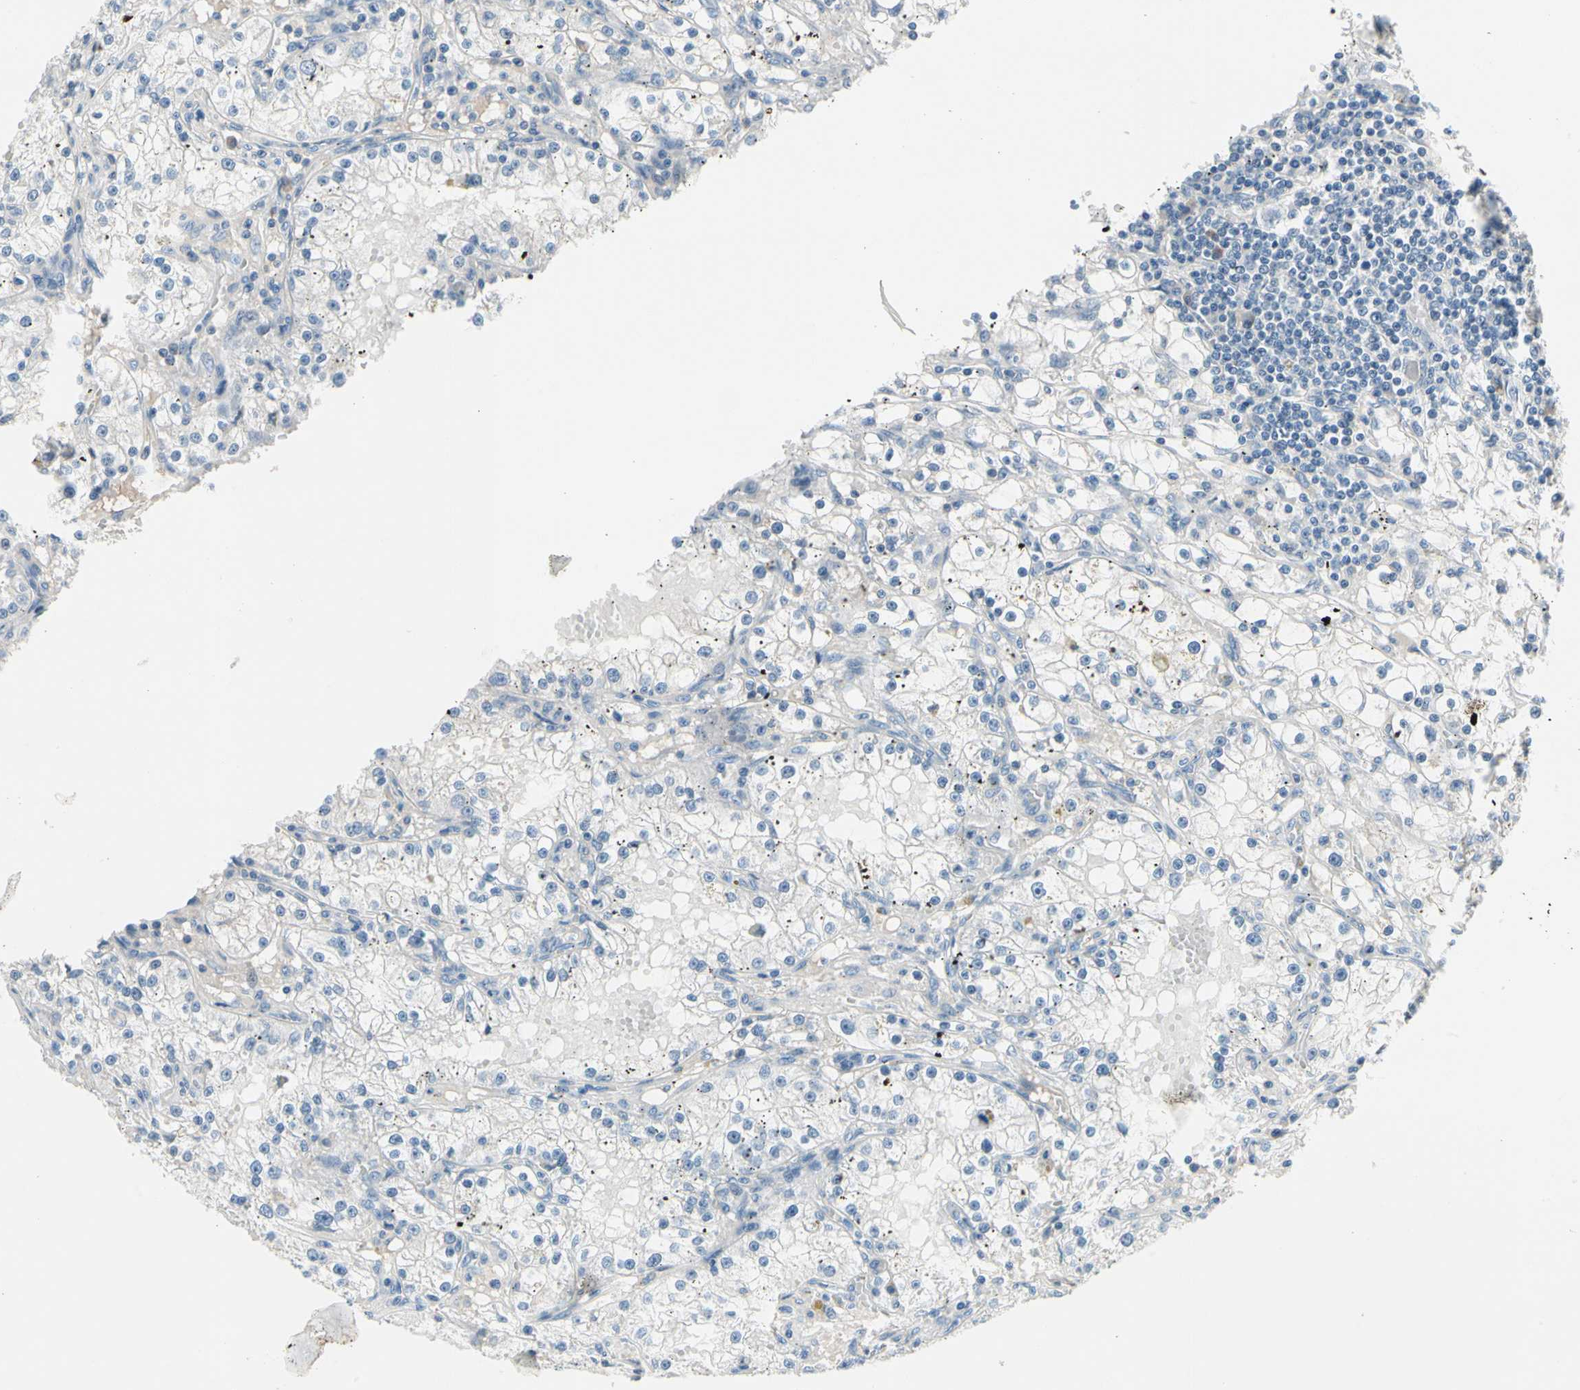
{"staining": {"intensity": "negative", "quantity": "none", "location": "none"}, "tissue": "renal cancer", "cell_type": "Tumor cells", "image_type": "cancer", "snomed": [{"axis": "morphology", "description": "Adenocarcinoma, NOS"}, {"axis": "topography", "description": "Kidney"}], "caption": "IHC image of renal cancer stained for a protein (brown), which displays no positivity in tumor cells.", "gene": "PGR", "patient": {"sex": "male", "age": 56}}